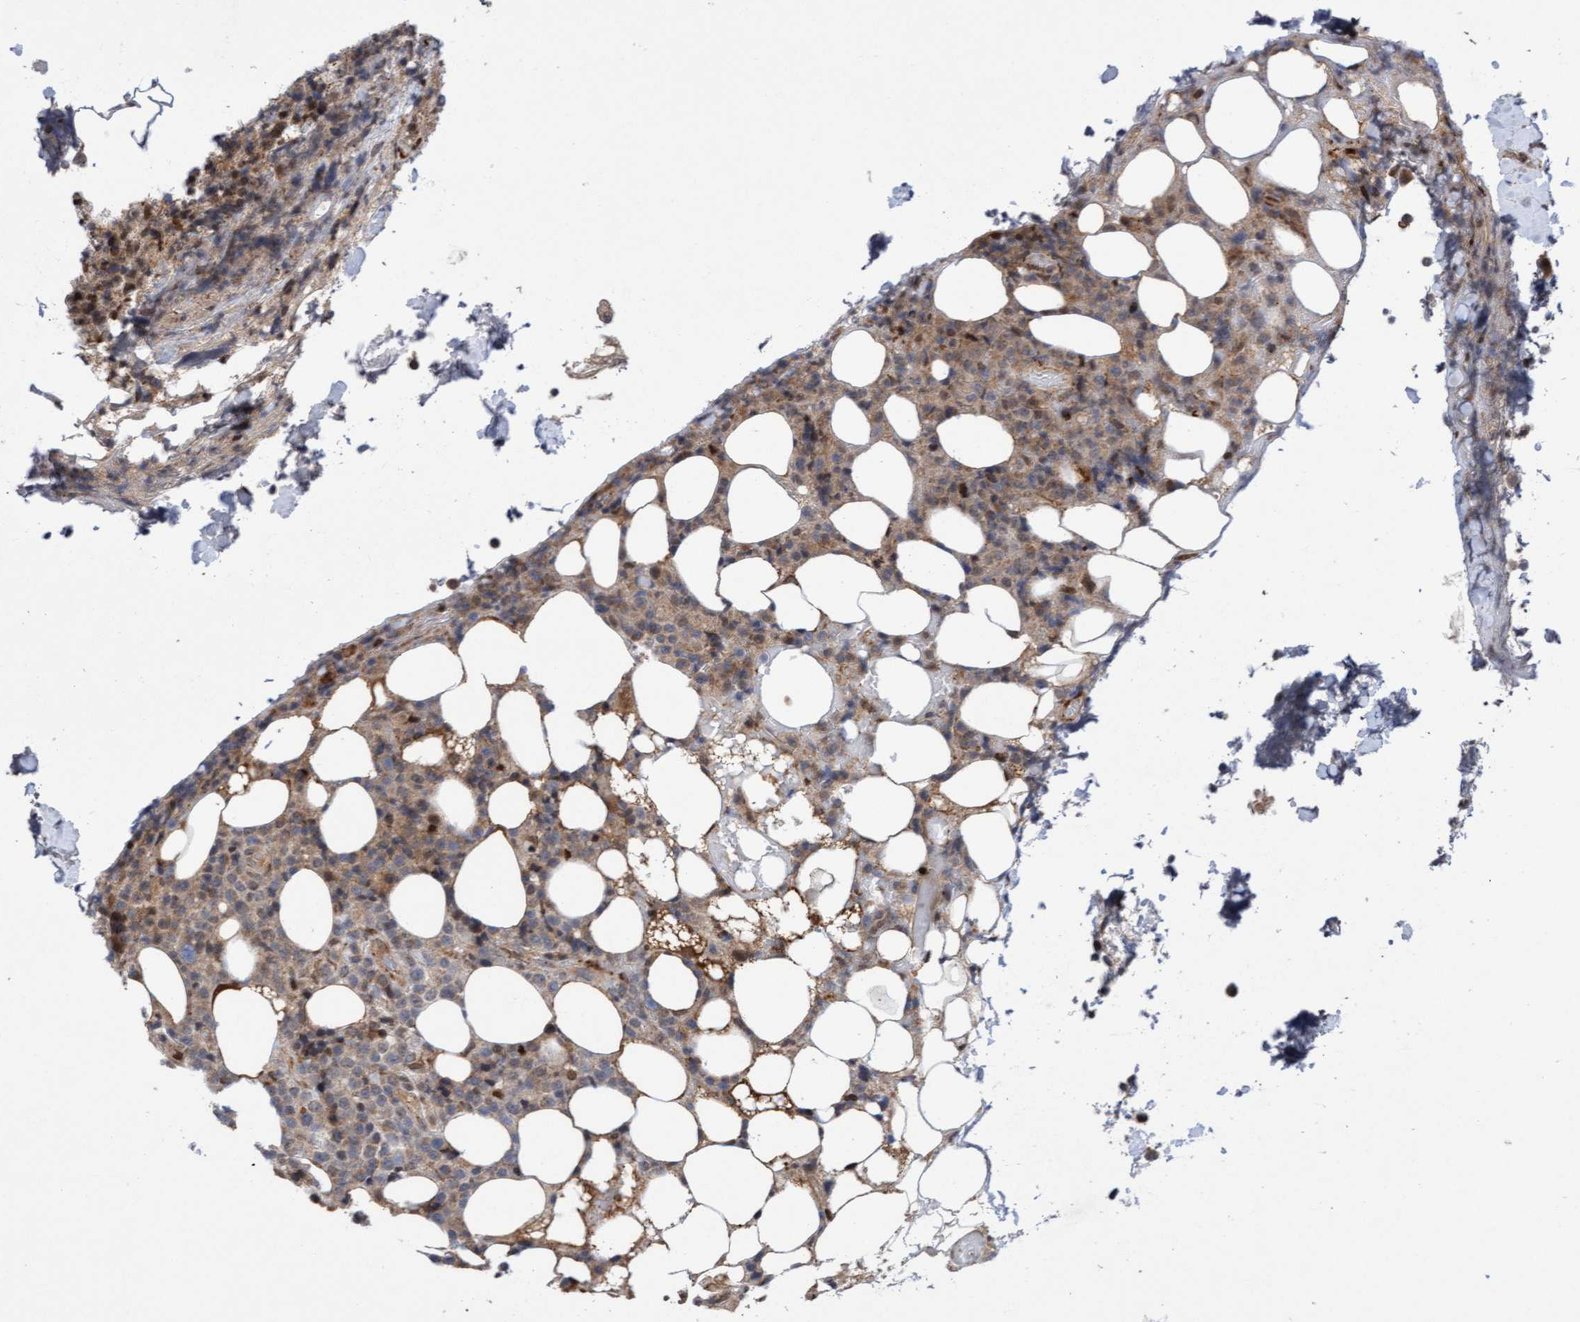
{"staining": {"intensity": "moderate", "quantity": ">75%", "location": "cytoplasmic/membranous,nuclear"}, "tissue": "lymphoma", "cell_type": "Tumor cells", "image_type": "cancer", "snomed": [{"axis": "morphology", "description": "Malignant lymphoma, non-Hodgkin's type, High grade"}, {"axis": "topography", "description": "Lymph node"}], "caption": "Immunohistochemistry photomicrograph of human malignant lymphoma, non-Hodgkin's type (high-grade) stained for a protein (brown), which shows medium levels of moderate cytoplasmic/membranous and nuclear positivity in approximately >75% of tumor cells.", "gene": "TANC2", "patient": {"sex": "male", "age": 13}}